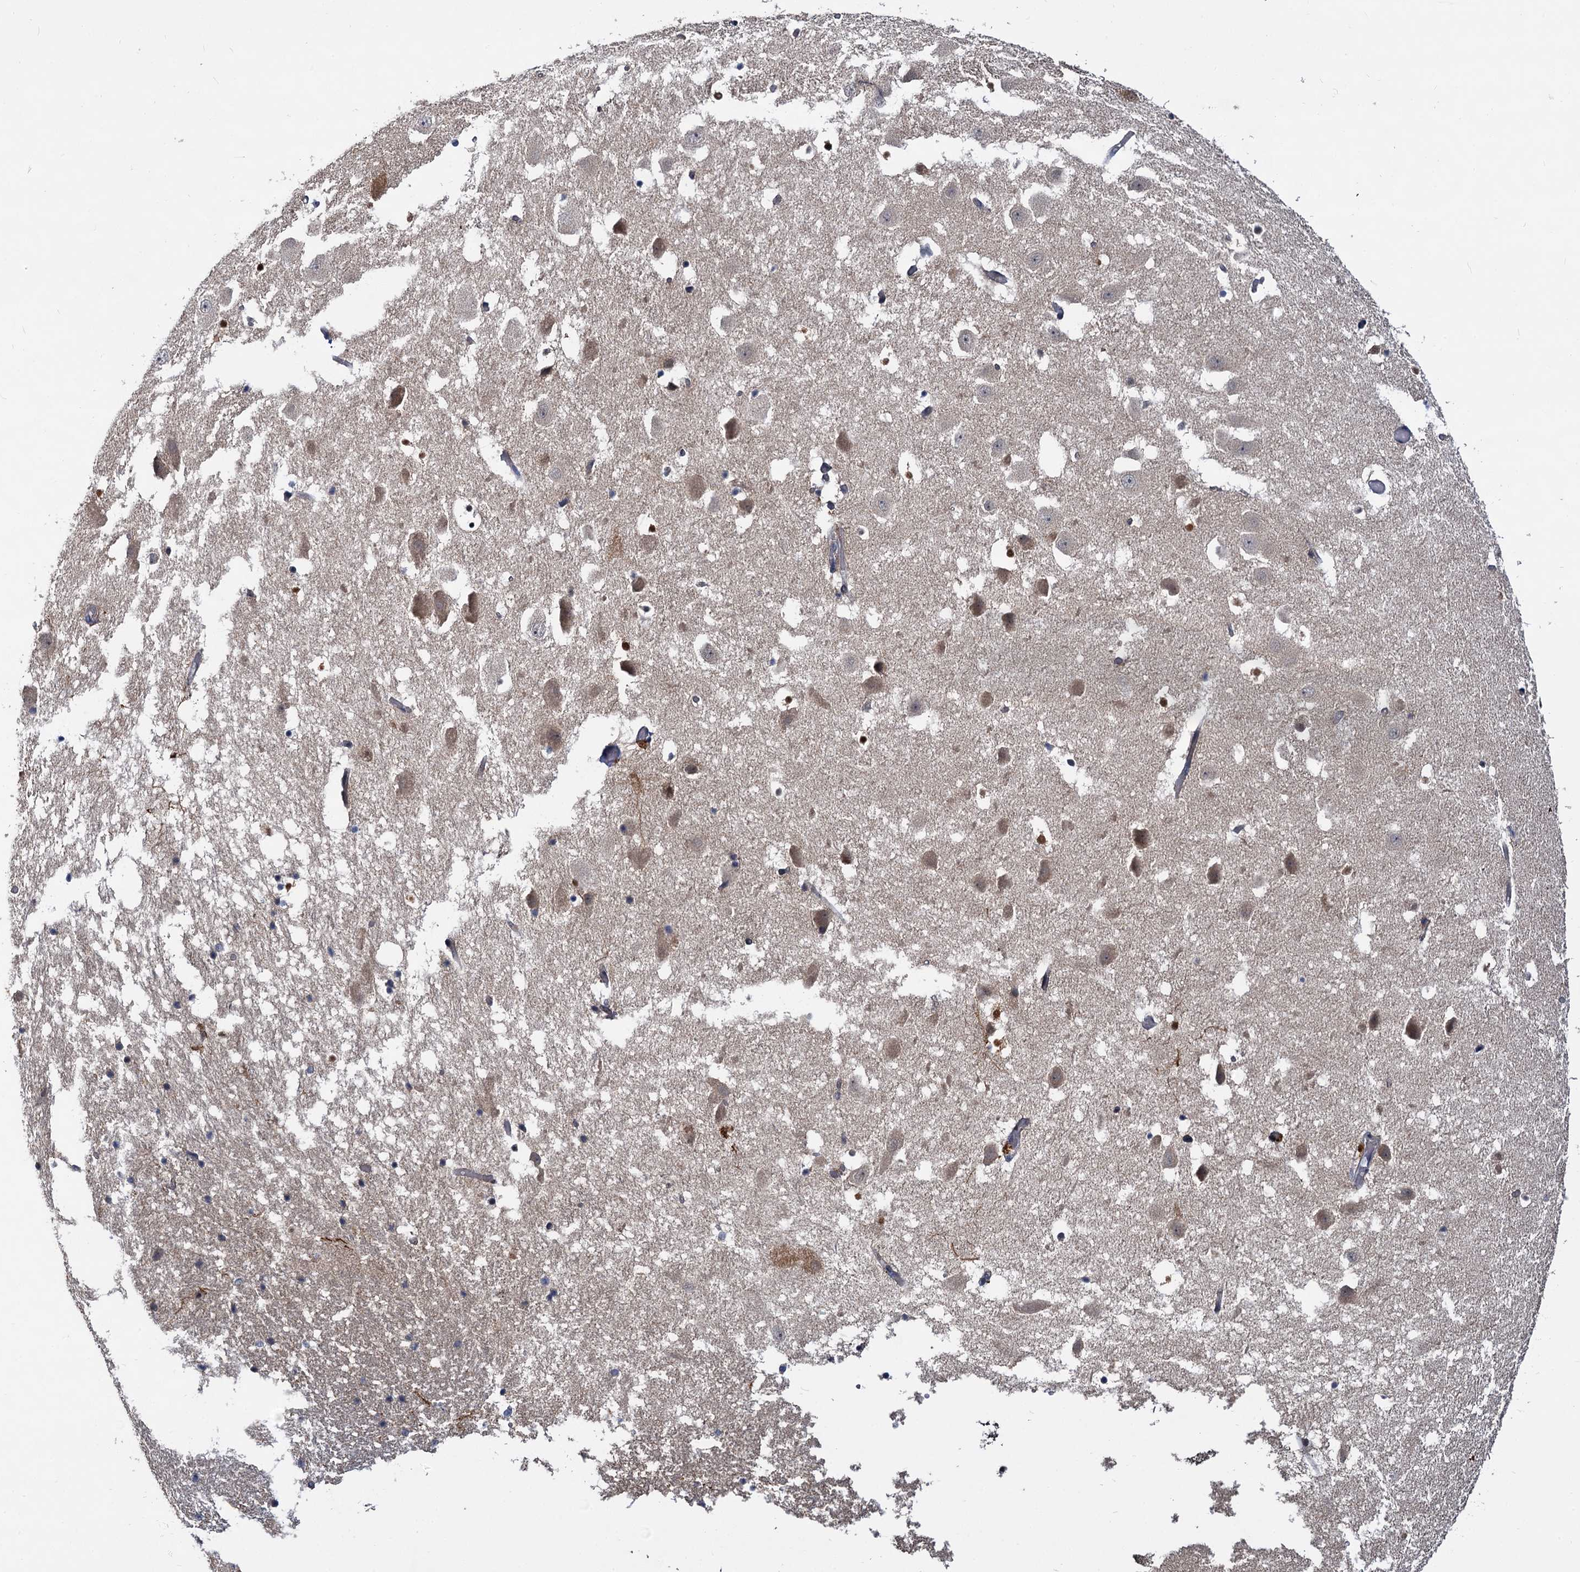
{"staining": {"intensity": "moderate", "quantity": "<25%", "location": "cytoplasmic/membranous"}, "tissue": "hippocampus", "cell_type": "Glial cells", "image_type": "normal", "snomed": [{"axis": "morphology", "description": "Normal tissue, NOS"}, {"axis": "topography", "description": "Hippocampus"}], "caption": "Immunohistochemical staining of benign hippocampus displays moderate cytoplasmic/membranous protein staining in approximately <25% of glial cells.", "gene": "TMEM39A", "patient": {"sex": "female", "age": 52}}